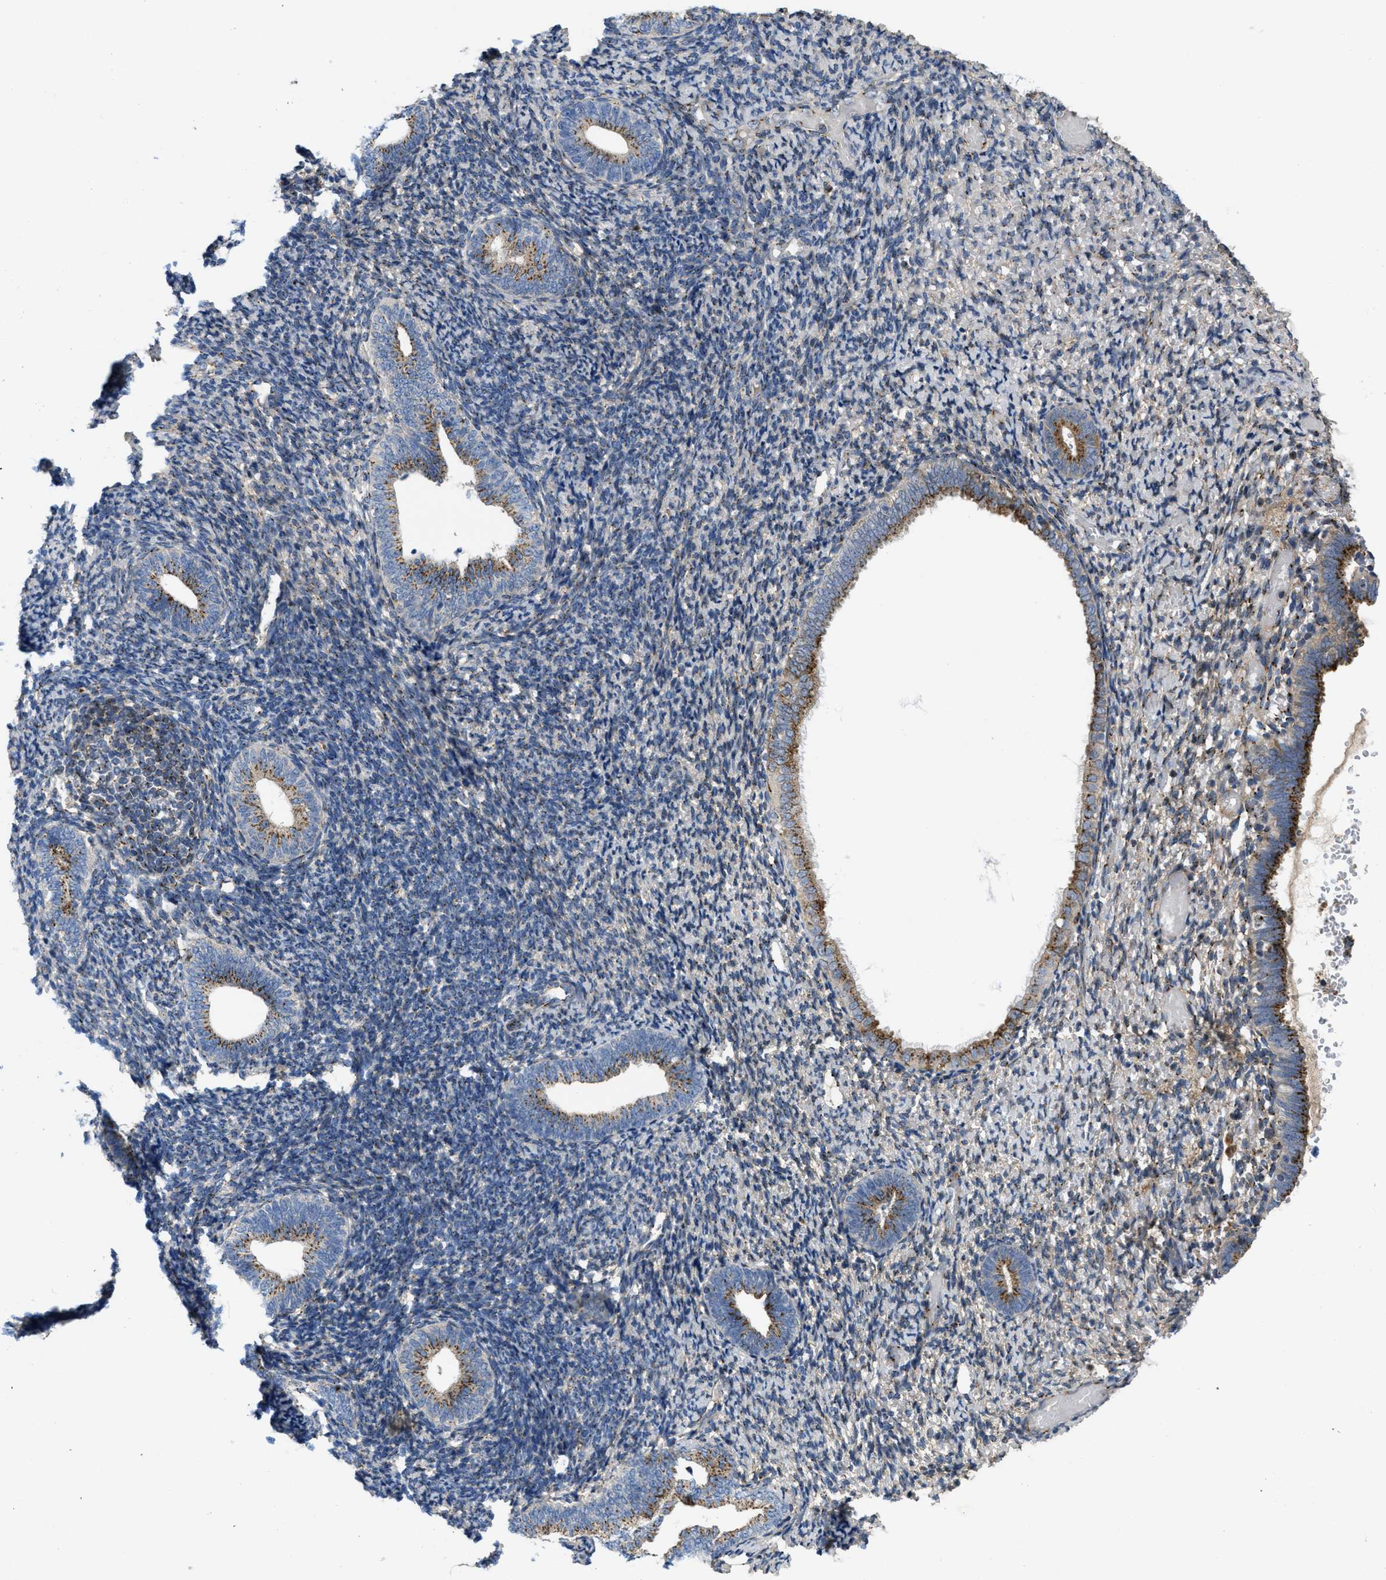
{"staining": {"intensity": "strong", "quantity": "25%-75%", "location": "cytoplasmic/membranous"}, "tissue": "endometrium", "cell_type": "Cells in endometrial stroma", "image_type": "normal", "snomed": [{"axis": "morphology", "description": "Normal tissue, NOS"}, {"axis": "topography", "description": "Endometrium"}], "caption": "Endometrium stained for a protein (brown) displays strong cytoplasmic/membranous positive staining in approximately 25%-75% of cells in endometrial stroma.", "gene": "ZNF70", "patient": {"sex": "female", "age": 66}}